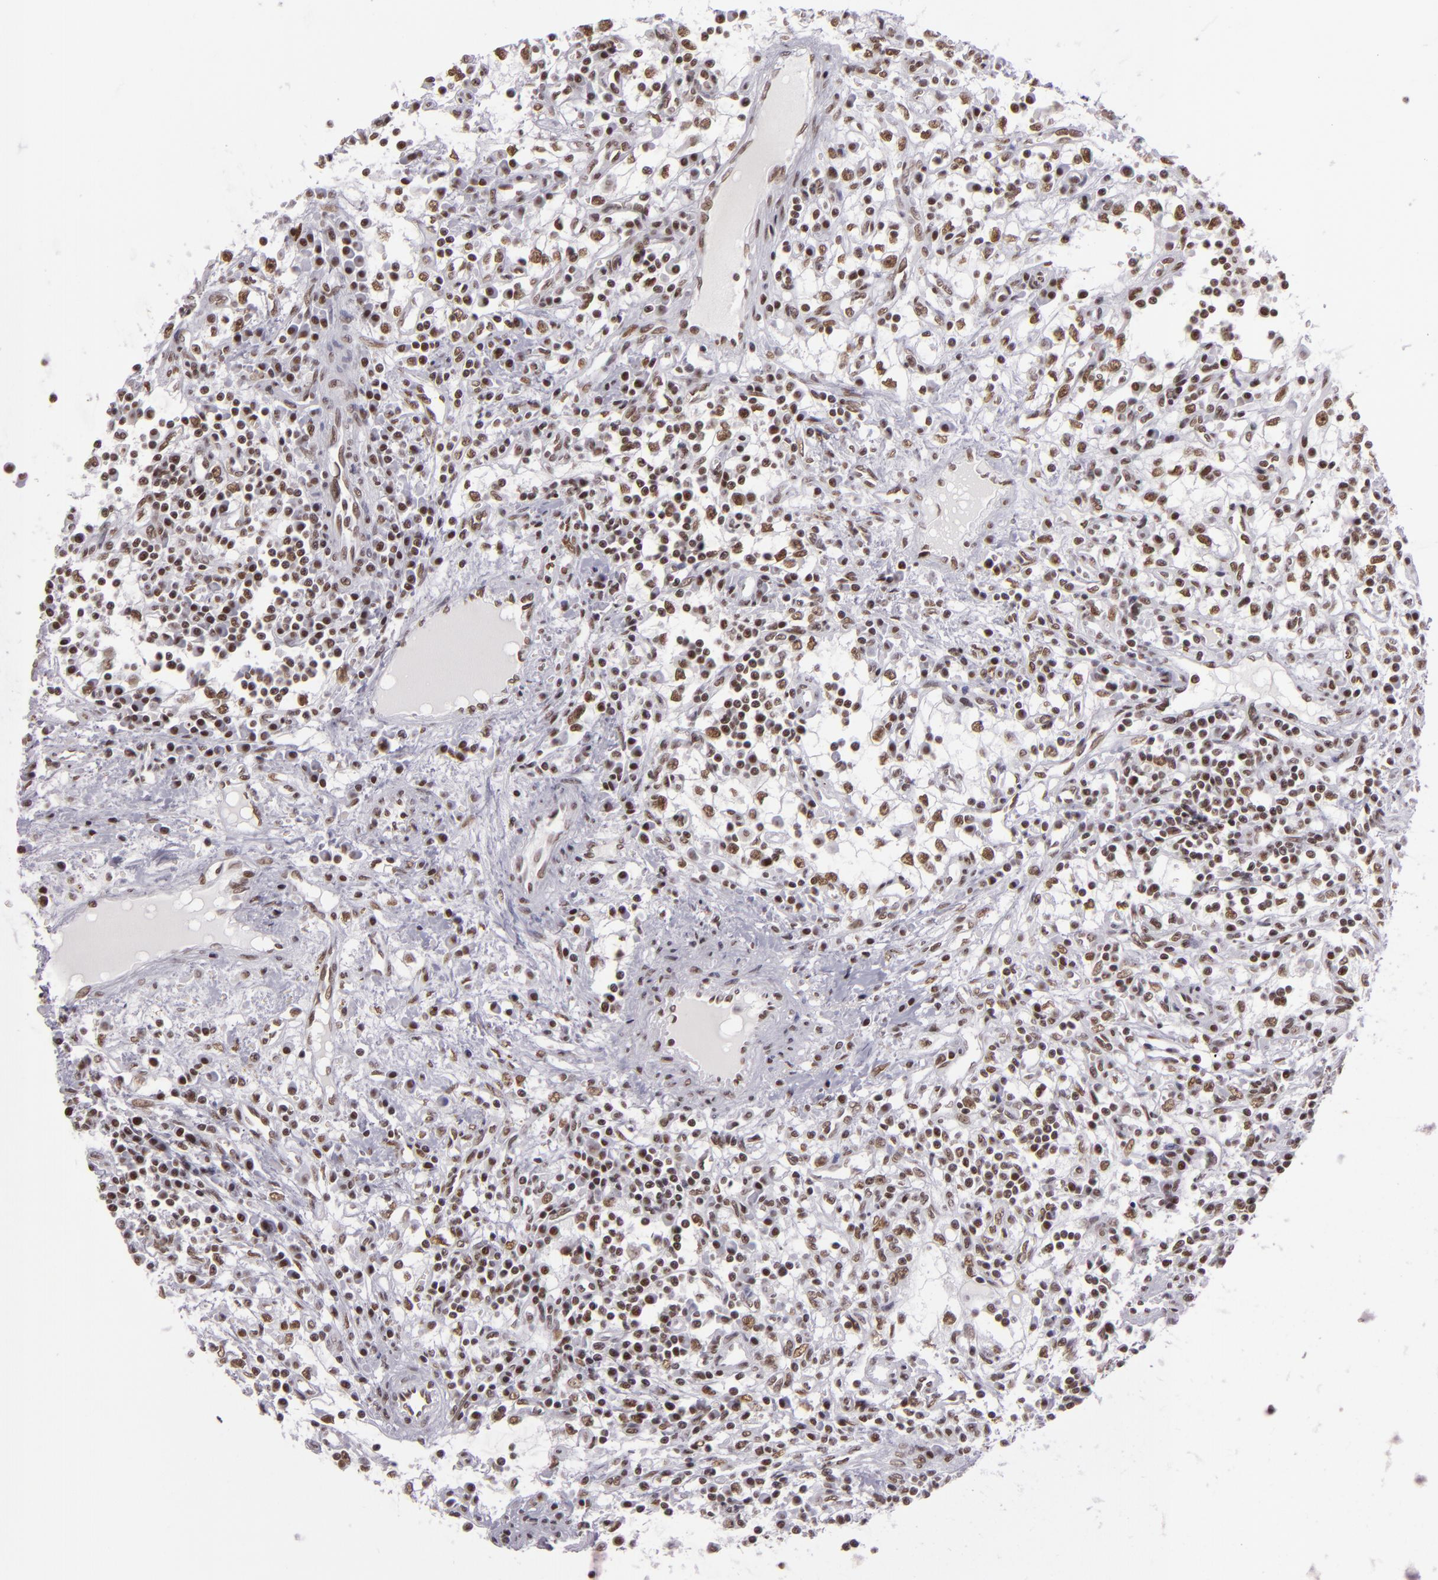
{"staining": {"intensity": "moderate", "quantity": ">75%", "location": "nuclear"}, "tissue": "renal cancer", "cell_type": "Tumor cells", "image_type": "cancer", "snomed": [{"axis": "morphology", "description": "Adenocarcinoma, NOS"}, {"axis": "topography", "description": "Kidney"}], "caption": "Brown immunohistochemical staining in renal cancer shows moderate nuclear staining in approximately >75% of tumor cells.", "gene": "BRD8", "patient": {"sex": "male", "age": 82}}